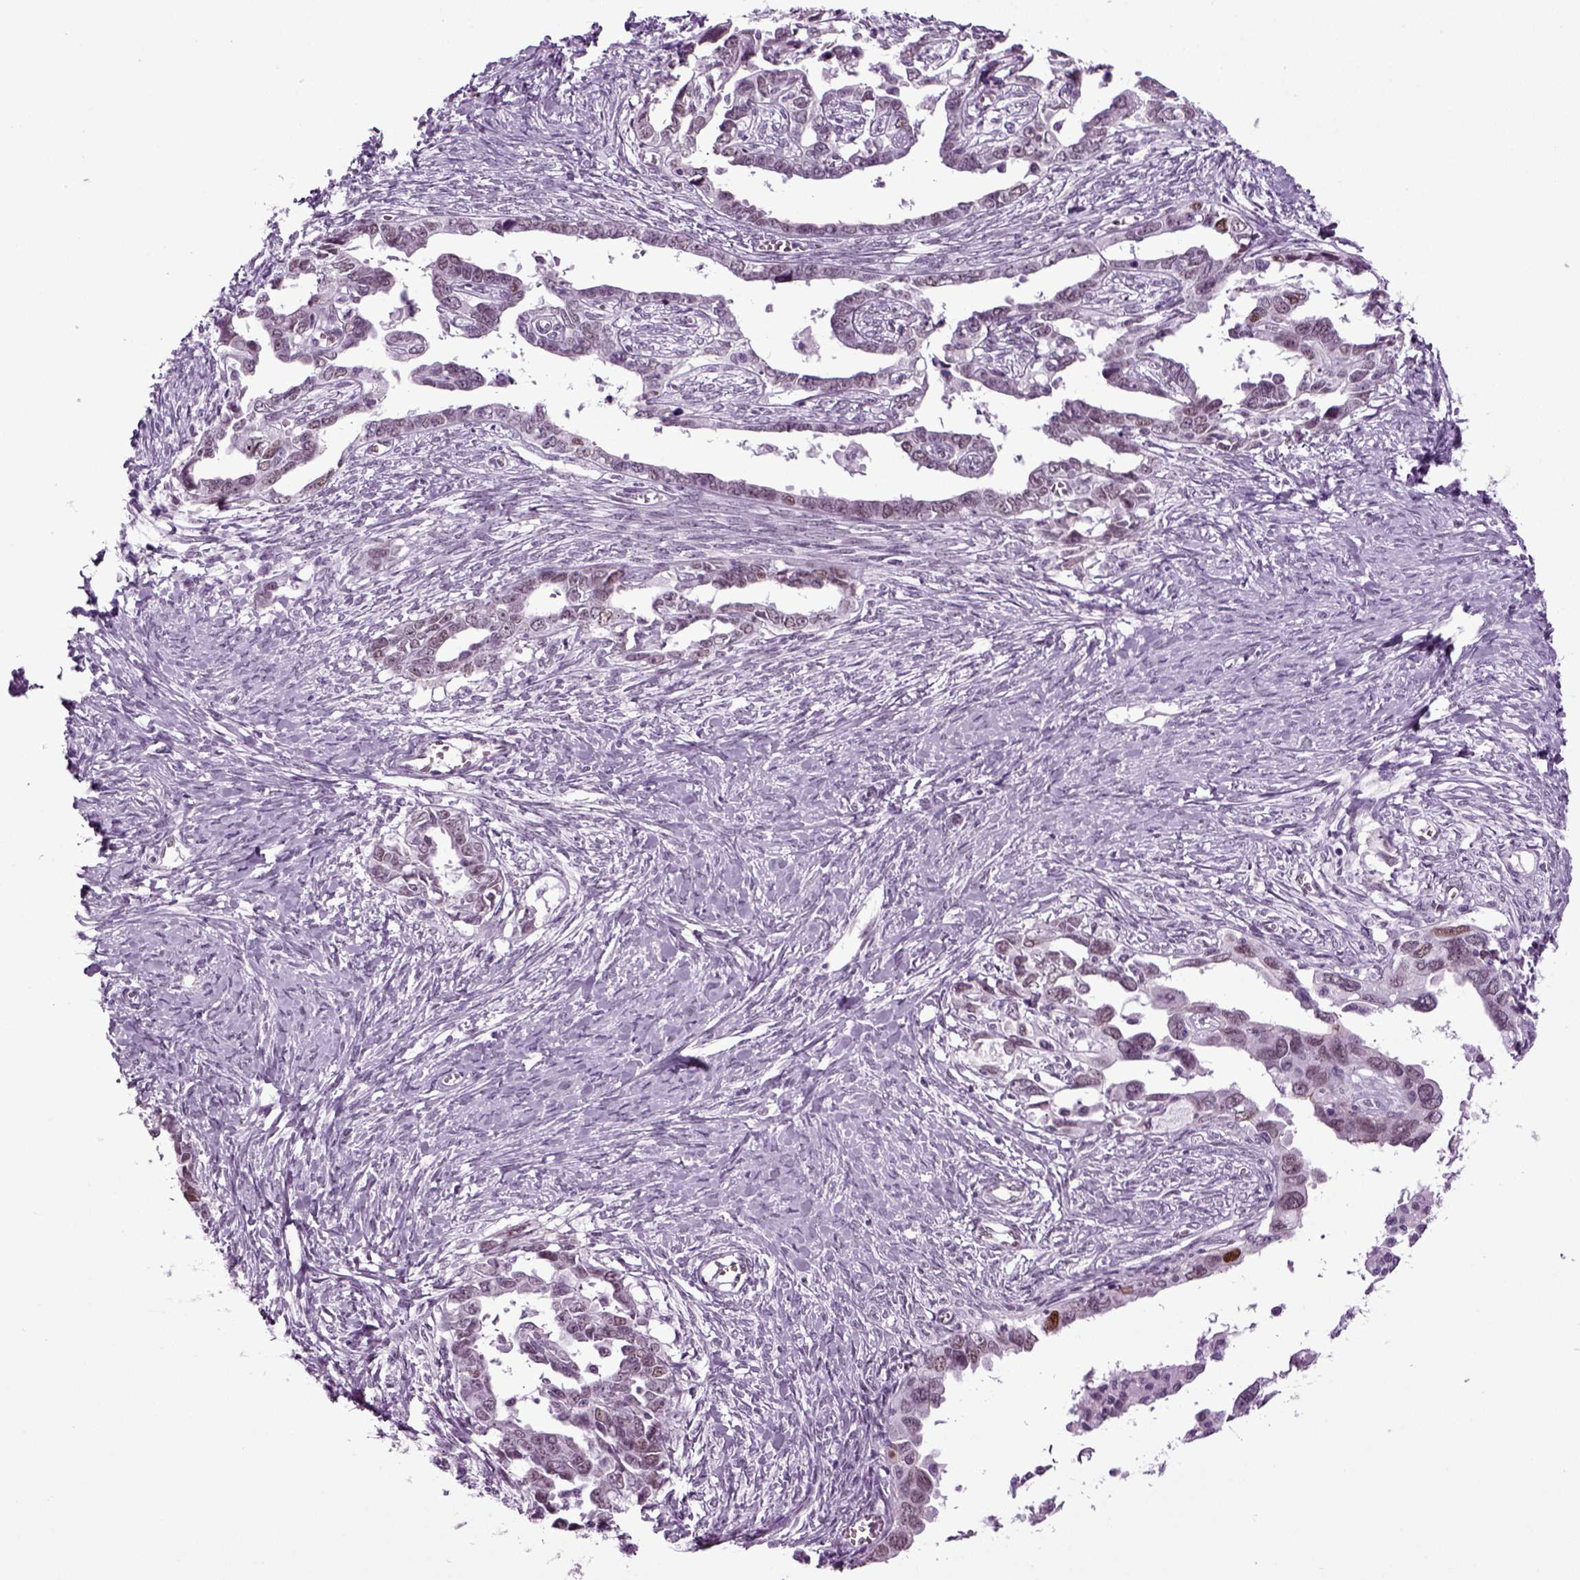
{"staining": {"intensity": "negative", "quantity": "none", "location": "none"}, "tissue": "ovarian cancer", "cell_type": "Tumor cells", "image_type": "cancer", "snomed": [{"axis": "morphology", "description": "Cystadenocarcinoma, serous, NOS"}, {"axis": "topography", "description": "Ovary"}], "caption": "DAB (3,3'-diaminobenzidine) immunohistochemical staining of human ovarian cancer (serous cystadenocarcinoma) reveals no significant positivity in tumor cells.", "gene": "RFX3", "patient": {"sex": "female", "age": 69}}